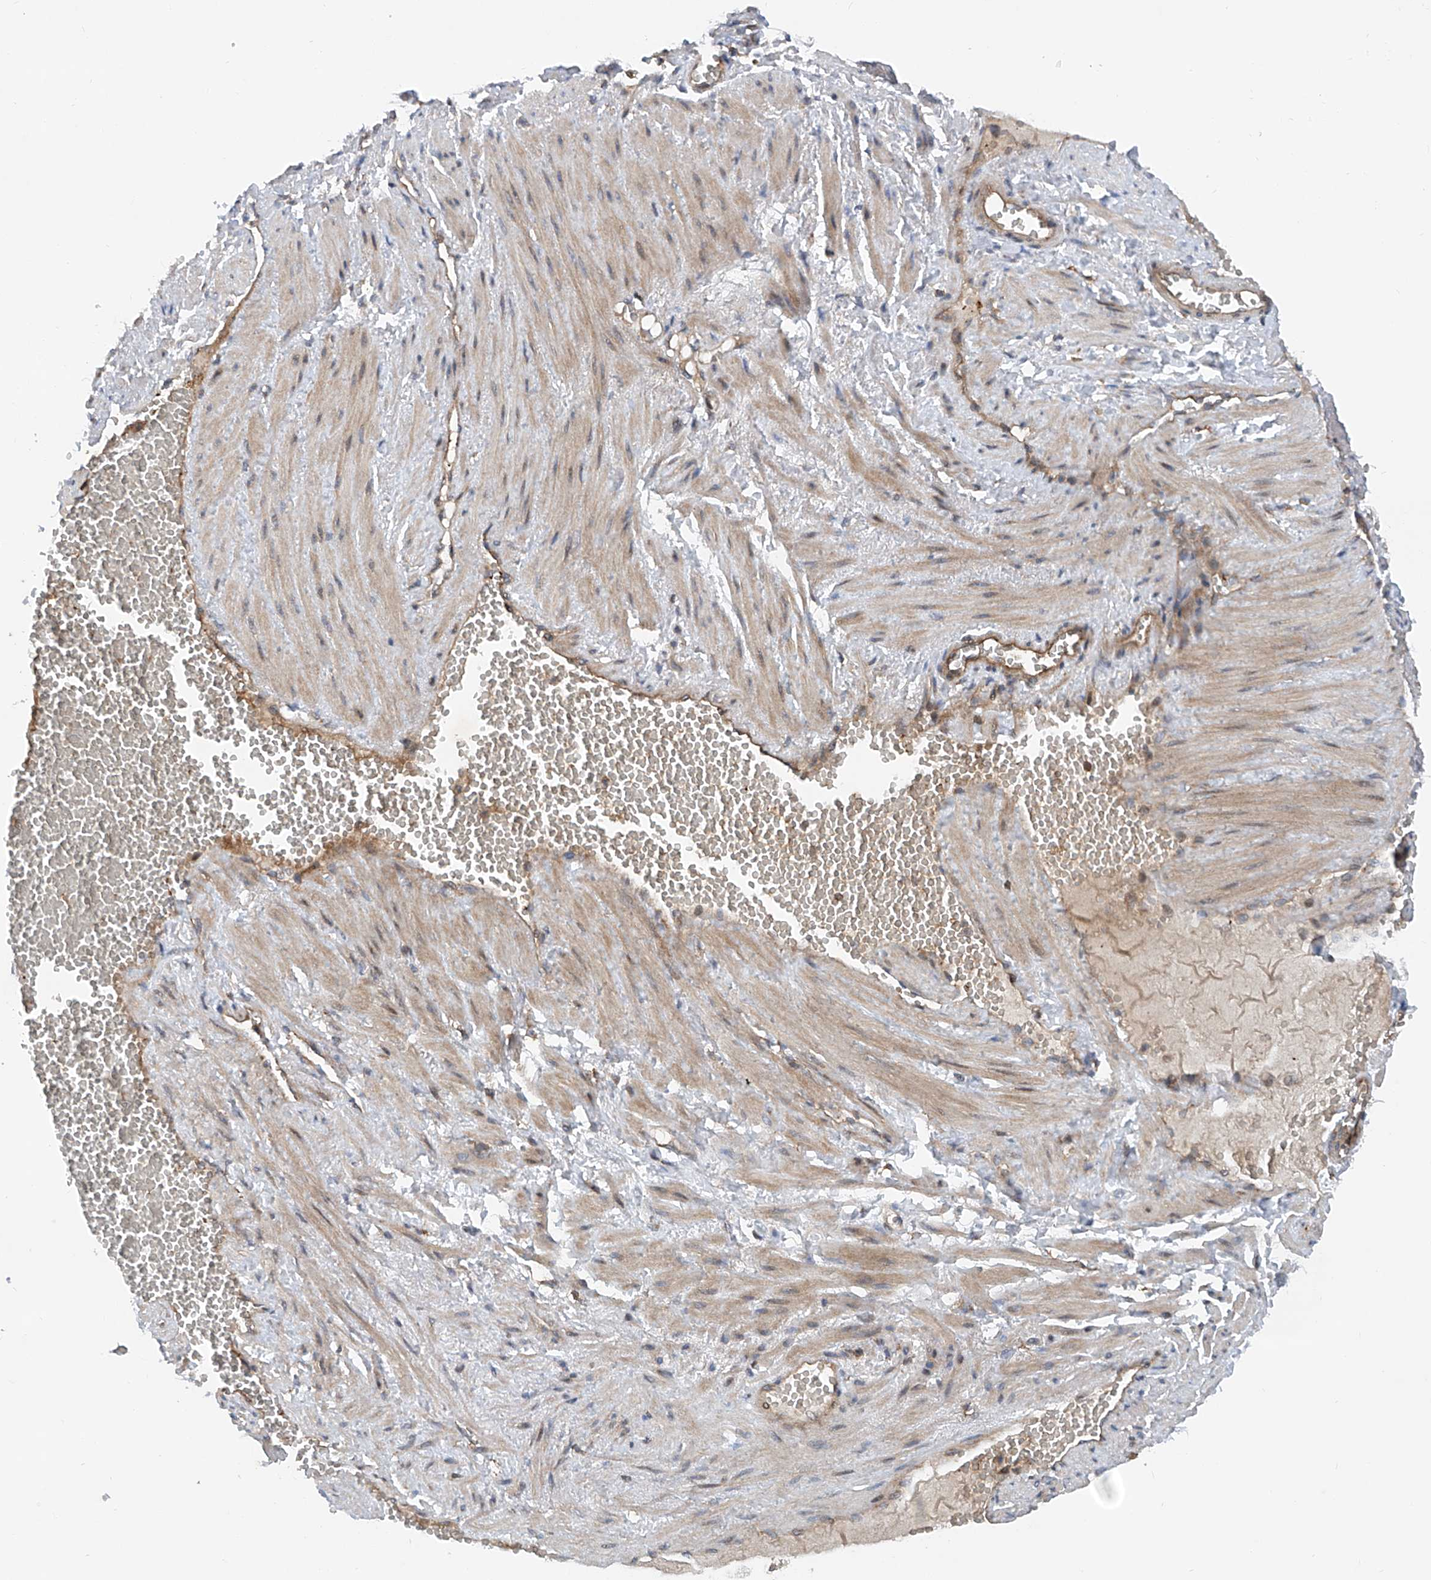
{"staining": {"intensity": "negative", "quantity": "none", "location": "none"}, "tissue": "adipose tissue", "cell_type": "Adipocytes", "image_type": "normal", "snomed": [{"axis": "morphology", "description": "Normal tissue, NOS"}, {"axis": "topography", "description": "Smooth muscle"}, {"axis": "topography", "description": "Peripheral nerve tissue"}], "caption": "Protein analysis of normal adipose tissue displays no significant staining in adipocytes. (IHC, brightfield microscopy, high magnification).", "gene": "SMAP1", "patient": {"sex": "female", "age": 39}}